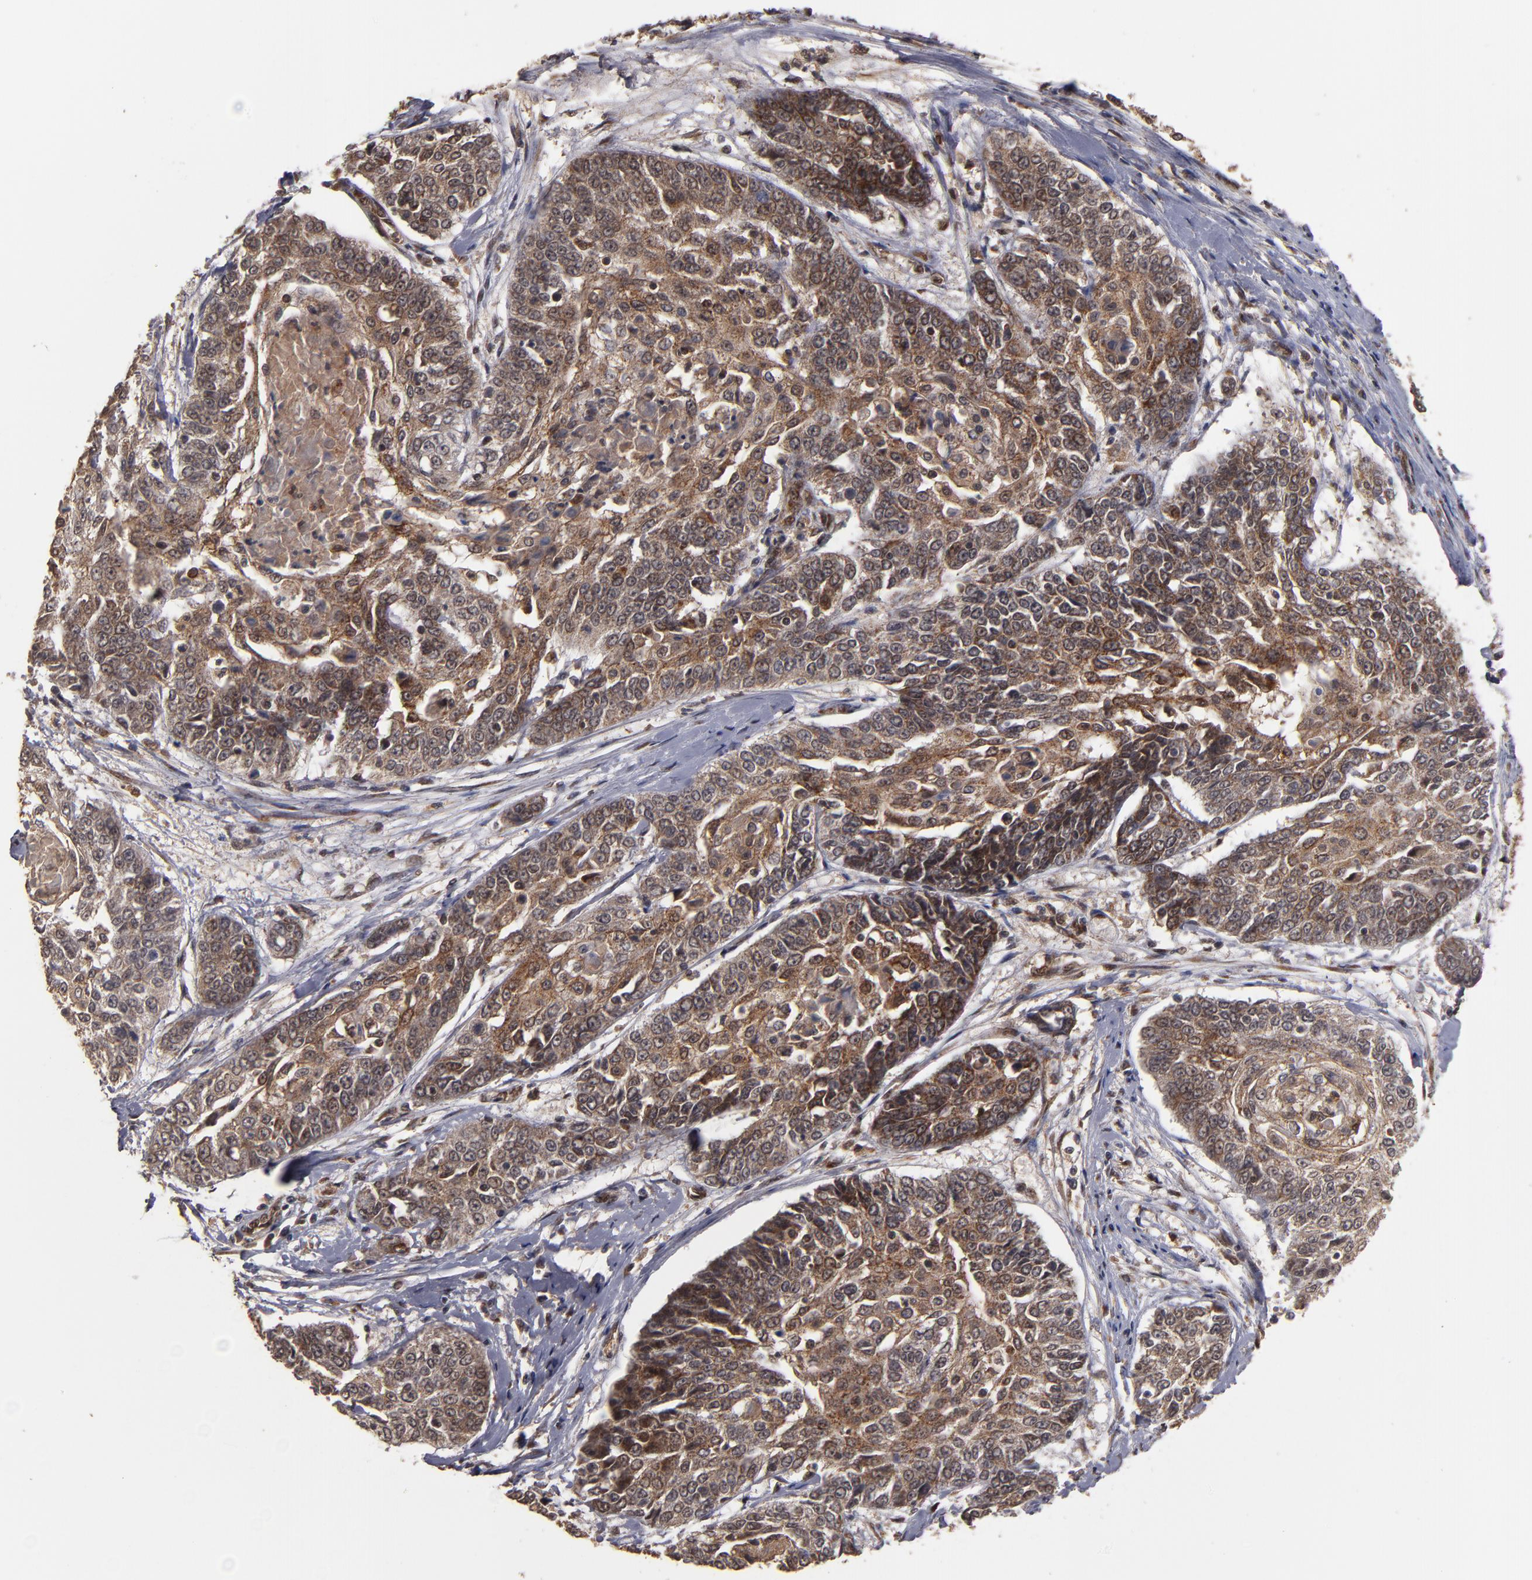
{"staining": {"intensity": "moderate", "quantity": ">75%", "location": "cytoplasmic/membranous"}, "tissue": "cervical cancer", "cell_type": "Tumor cells", "image_type": "cancer", "snomed": [{"axis": "morphology", "description": "Squamous cell carcinoma, NOS"}, {"axis": "topography", "description": "Cervix"}], "caption": "Immunohistochemical staining of cervical cancer reveals moderate cytoplasmic/membranous protein expression in approximately >75% of tumor cells.", "gene": "CUL5", "patient": {"sex": "female", "age": 64}}